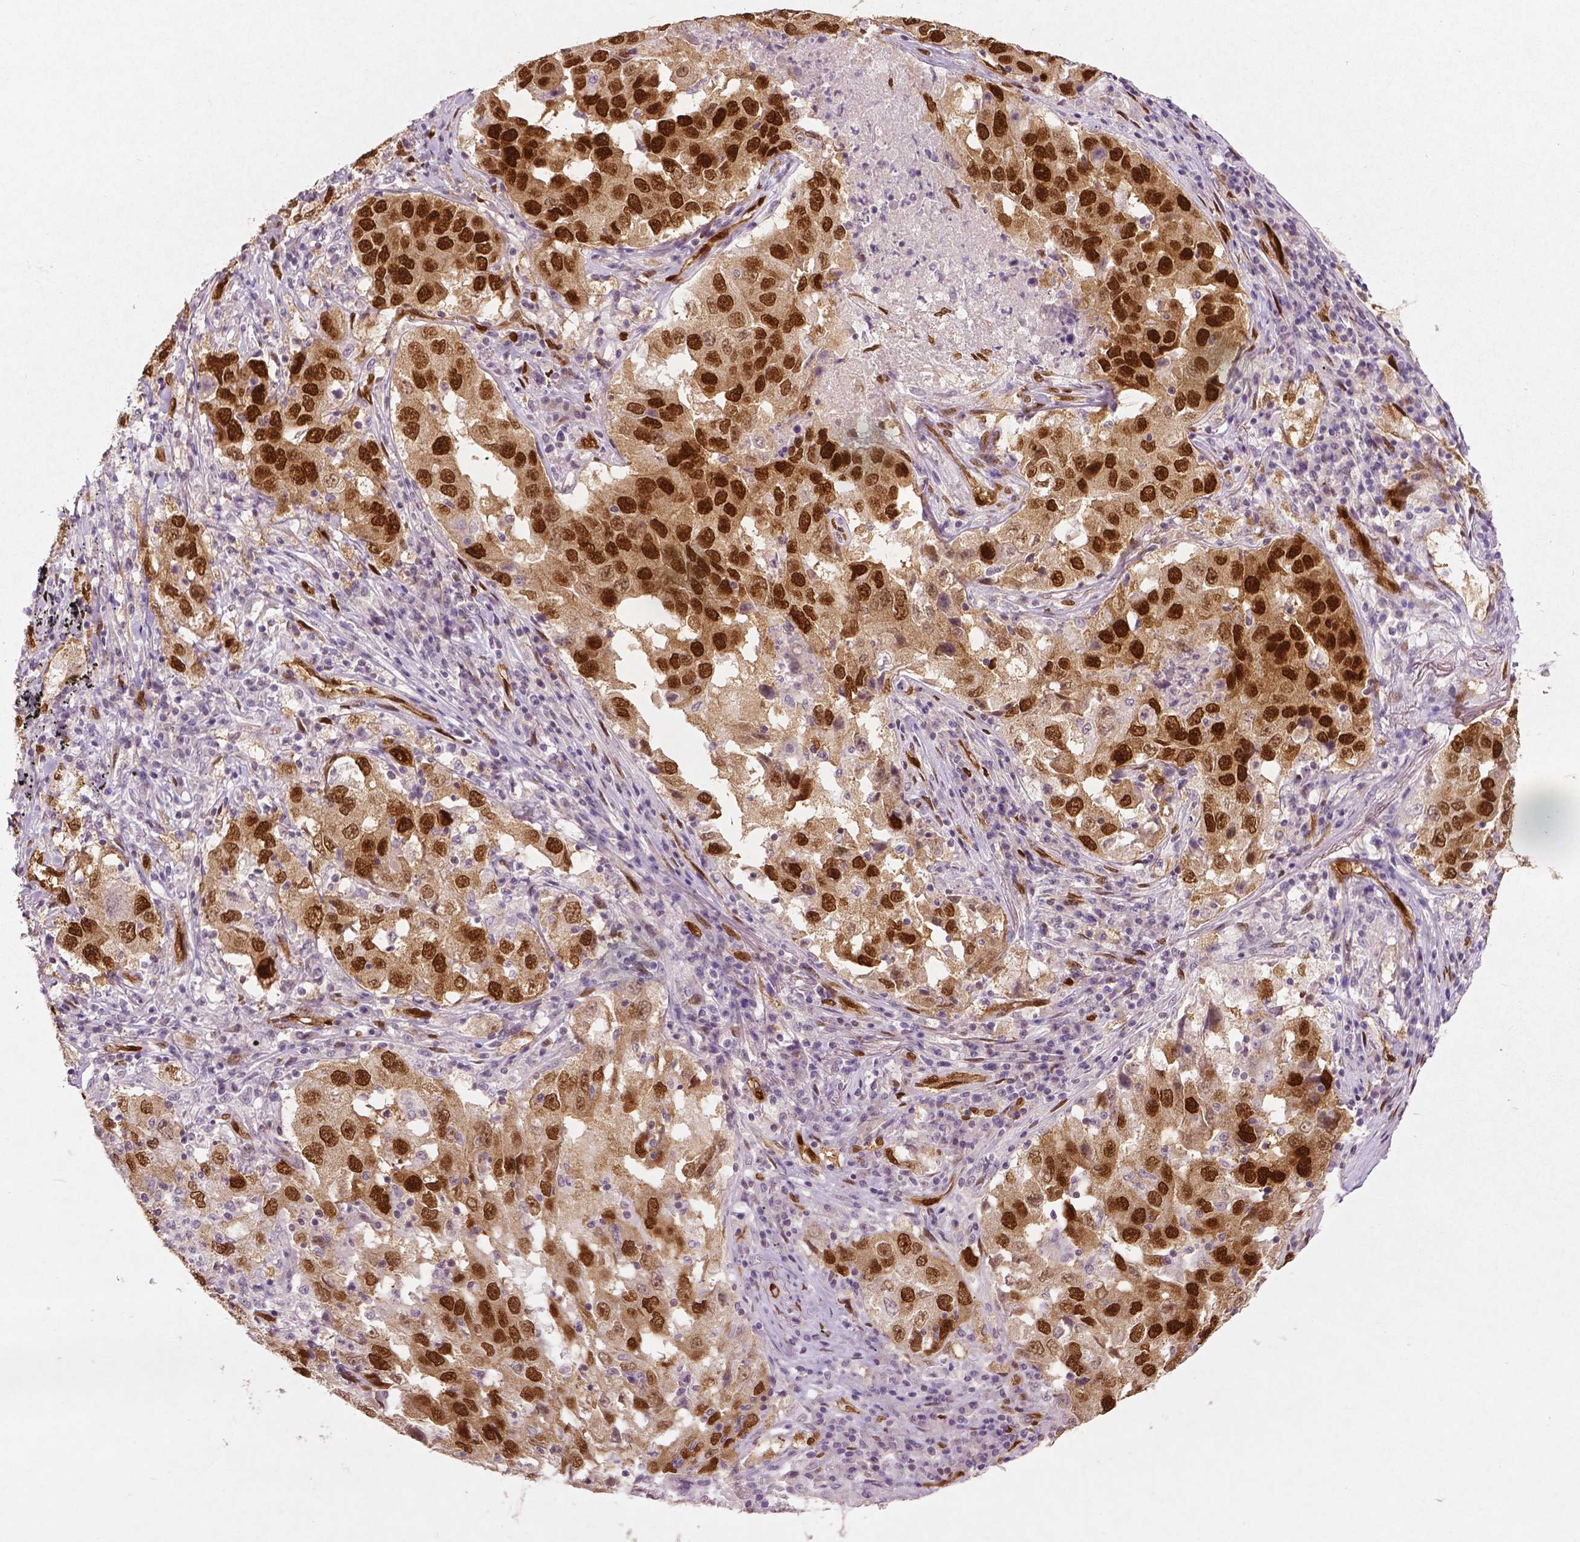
{"staining": {"intensity": "moderate", "quantity": ">75%", "location": "cytoplasmic/membranous,nuclear"}, "tissue": "lung cancer", "cell_type": "Tumor cells", "image_type": "cancer", "snomed": [{"axis": "morphology", "description": "Adenocarcinoma, NOS"}, {"axis": "topography", "description": "Lung"}], "caption": "IHC (DAB (3,3'-diaminobenzidine)) staining of human lung cancer (adenocarcinoma) reveals moderate cytoplasmic/membranous and nuclear protein staining in about >75% of tumor cells.", "gene": "WWTR1", "patient": {"sex": "male", "age": 73}}